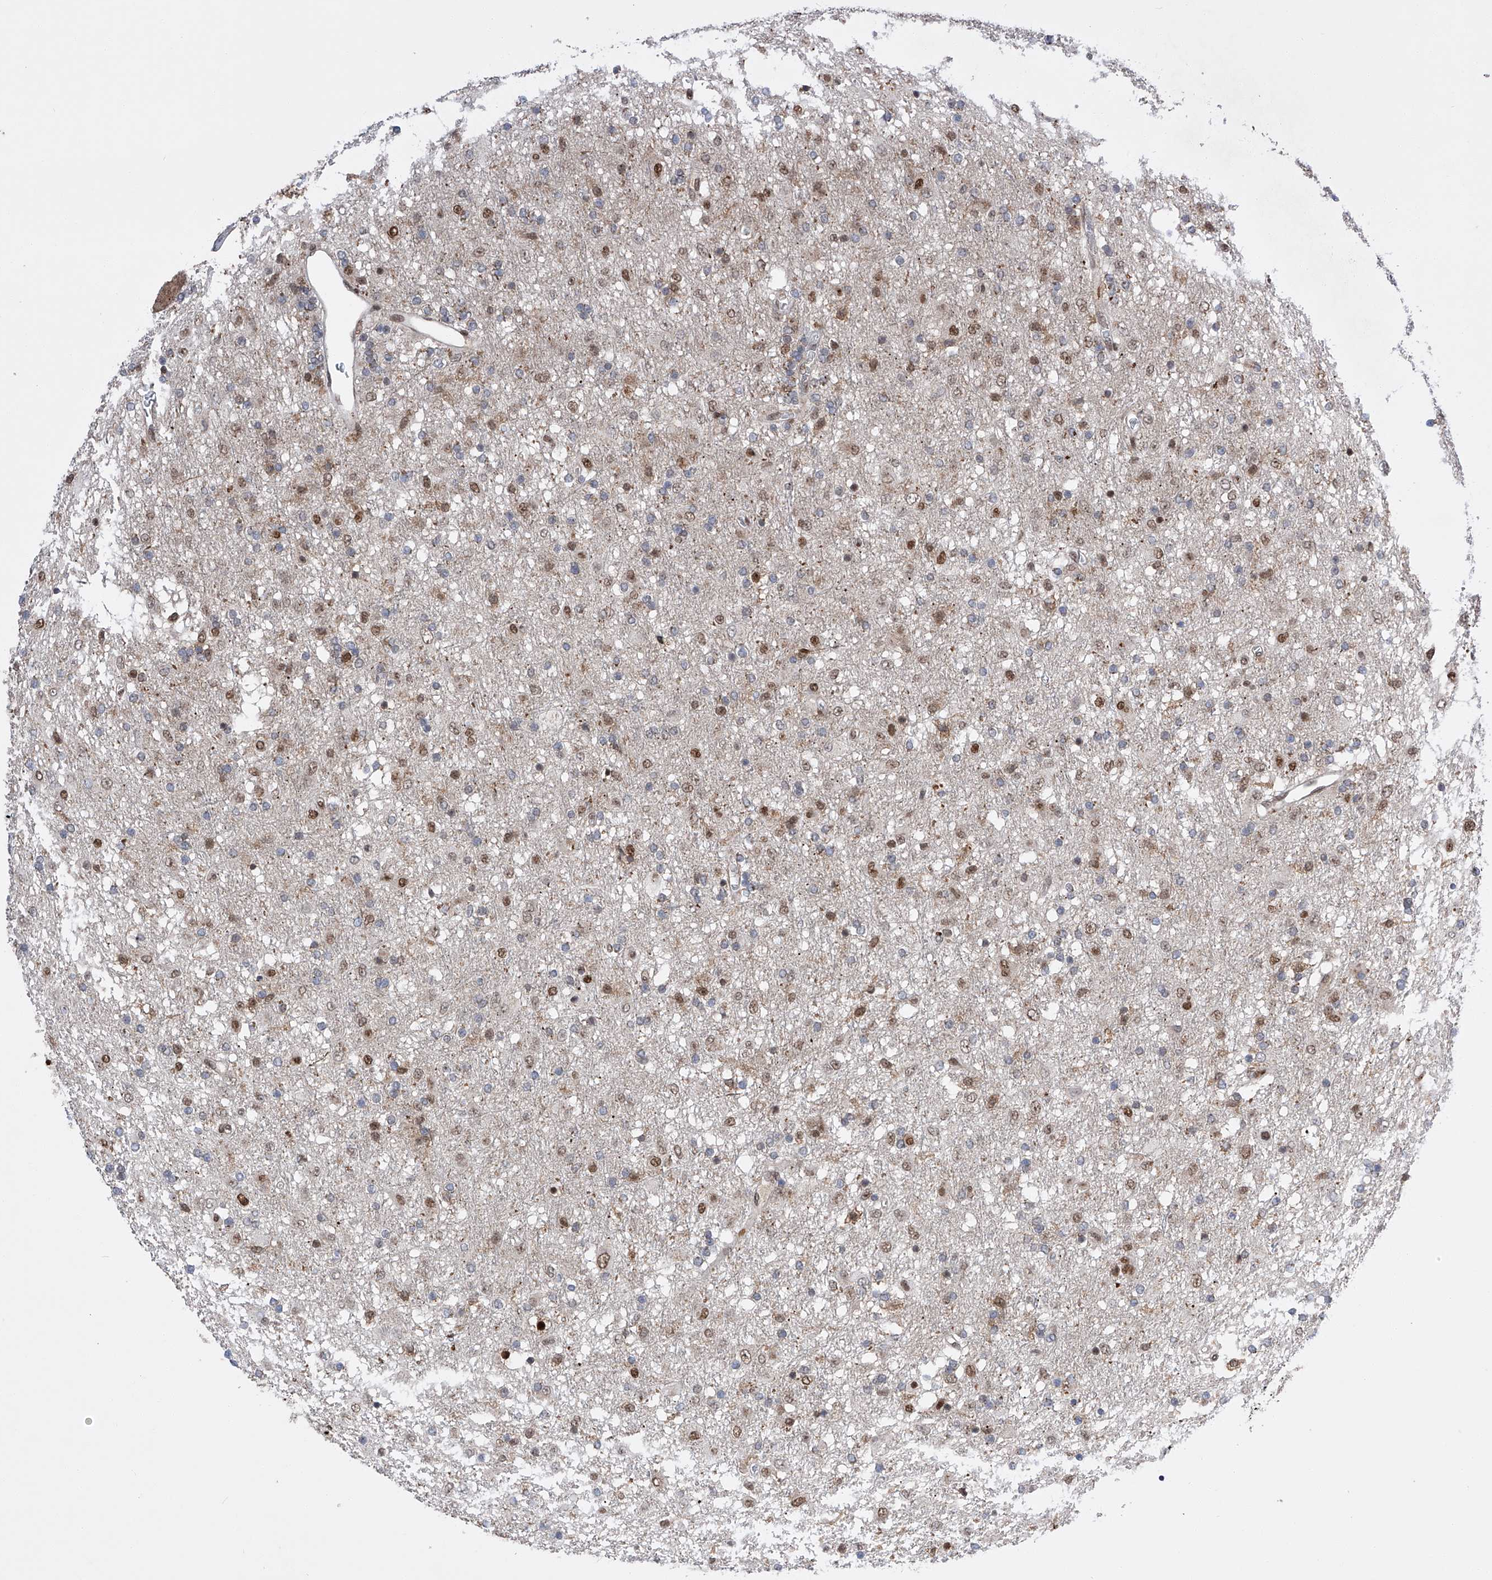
{"staining": {"intensity": "moderate", "quantity": "25%-75%", "location": "nuclear"}, "tissue": "glioma", "cell_type": "Tumor cells", "image_type": "cancer", "snomed": [{"axis": "morphology", "description": "Glioma, malignant, Low grade"}, {"axis": "topography", "description": "Brain"}], "caption": "The immunohistochemical stain labels moderate nuclear expression in tumor cells of low-grade glioma (malignant) tissue. The staining was performed using DAB (3,3'-diaminobenzidine) to visualize the protein expression in brown, while the nuclei were stained in blue with hematoxylin (Magnification: 20x).", "gene": "ZNF280D", "patient": {"sex": "male", "age": 65}}